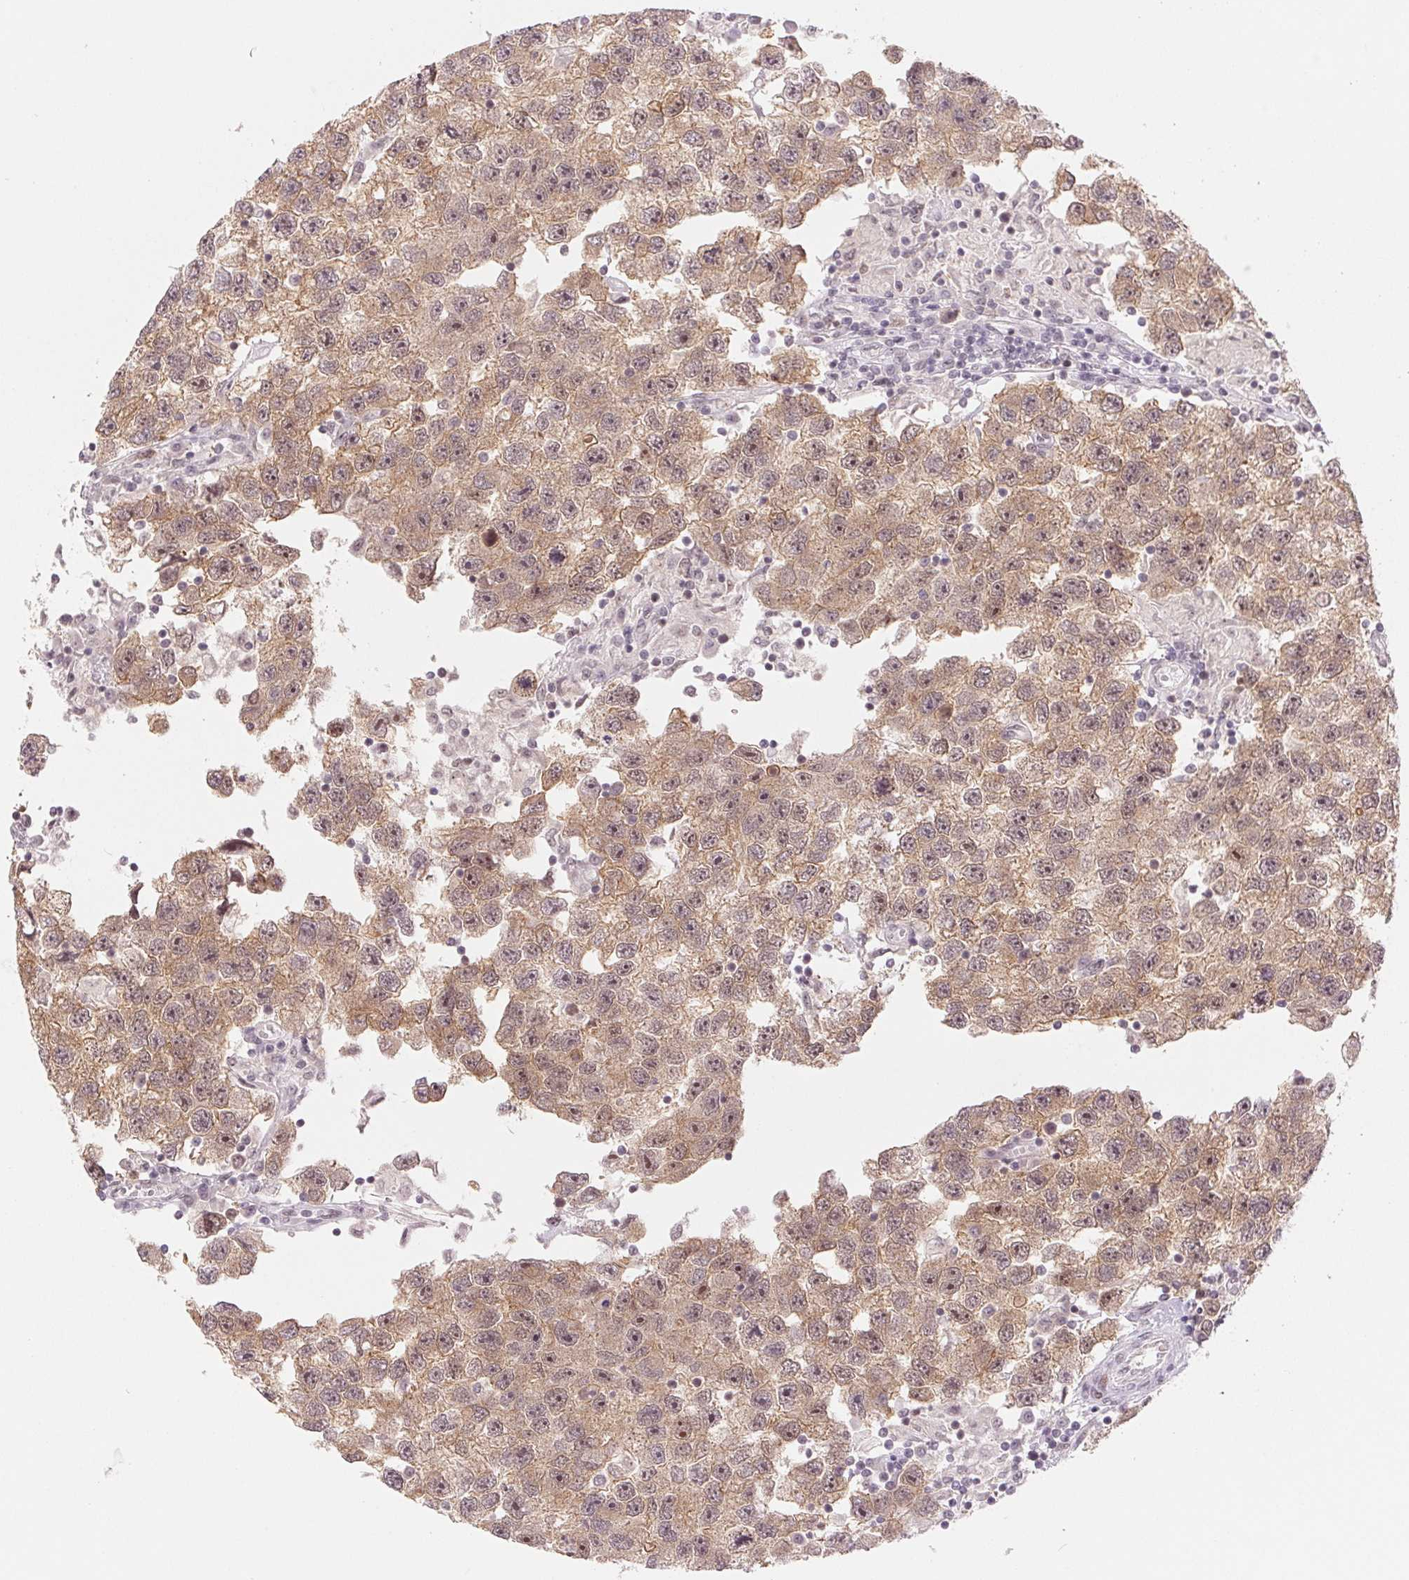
{"staining": {"intensity": "moderate", "quantity": ">75%", "location": "cytoplasmic/membranous"}, "tissue": "testis cancer", "cell_type": "Tumor cells", "image_type": "cancer", "snomed": [{"axis": "morphology", "description": "Seminoma, NOS"}, {"axis": "topography", "description": "Testis"}], "caption": "Immunohistochemistry photomicrograph of testis cancer (seminoma) stained for a protein (brown), which demonstrates medium levels of moderate cytoplasmic/membranous positivity in about >75% of tumor cells.", "gene": "DNAJB6", "patient": {"sex": "male", "age": 26}}